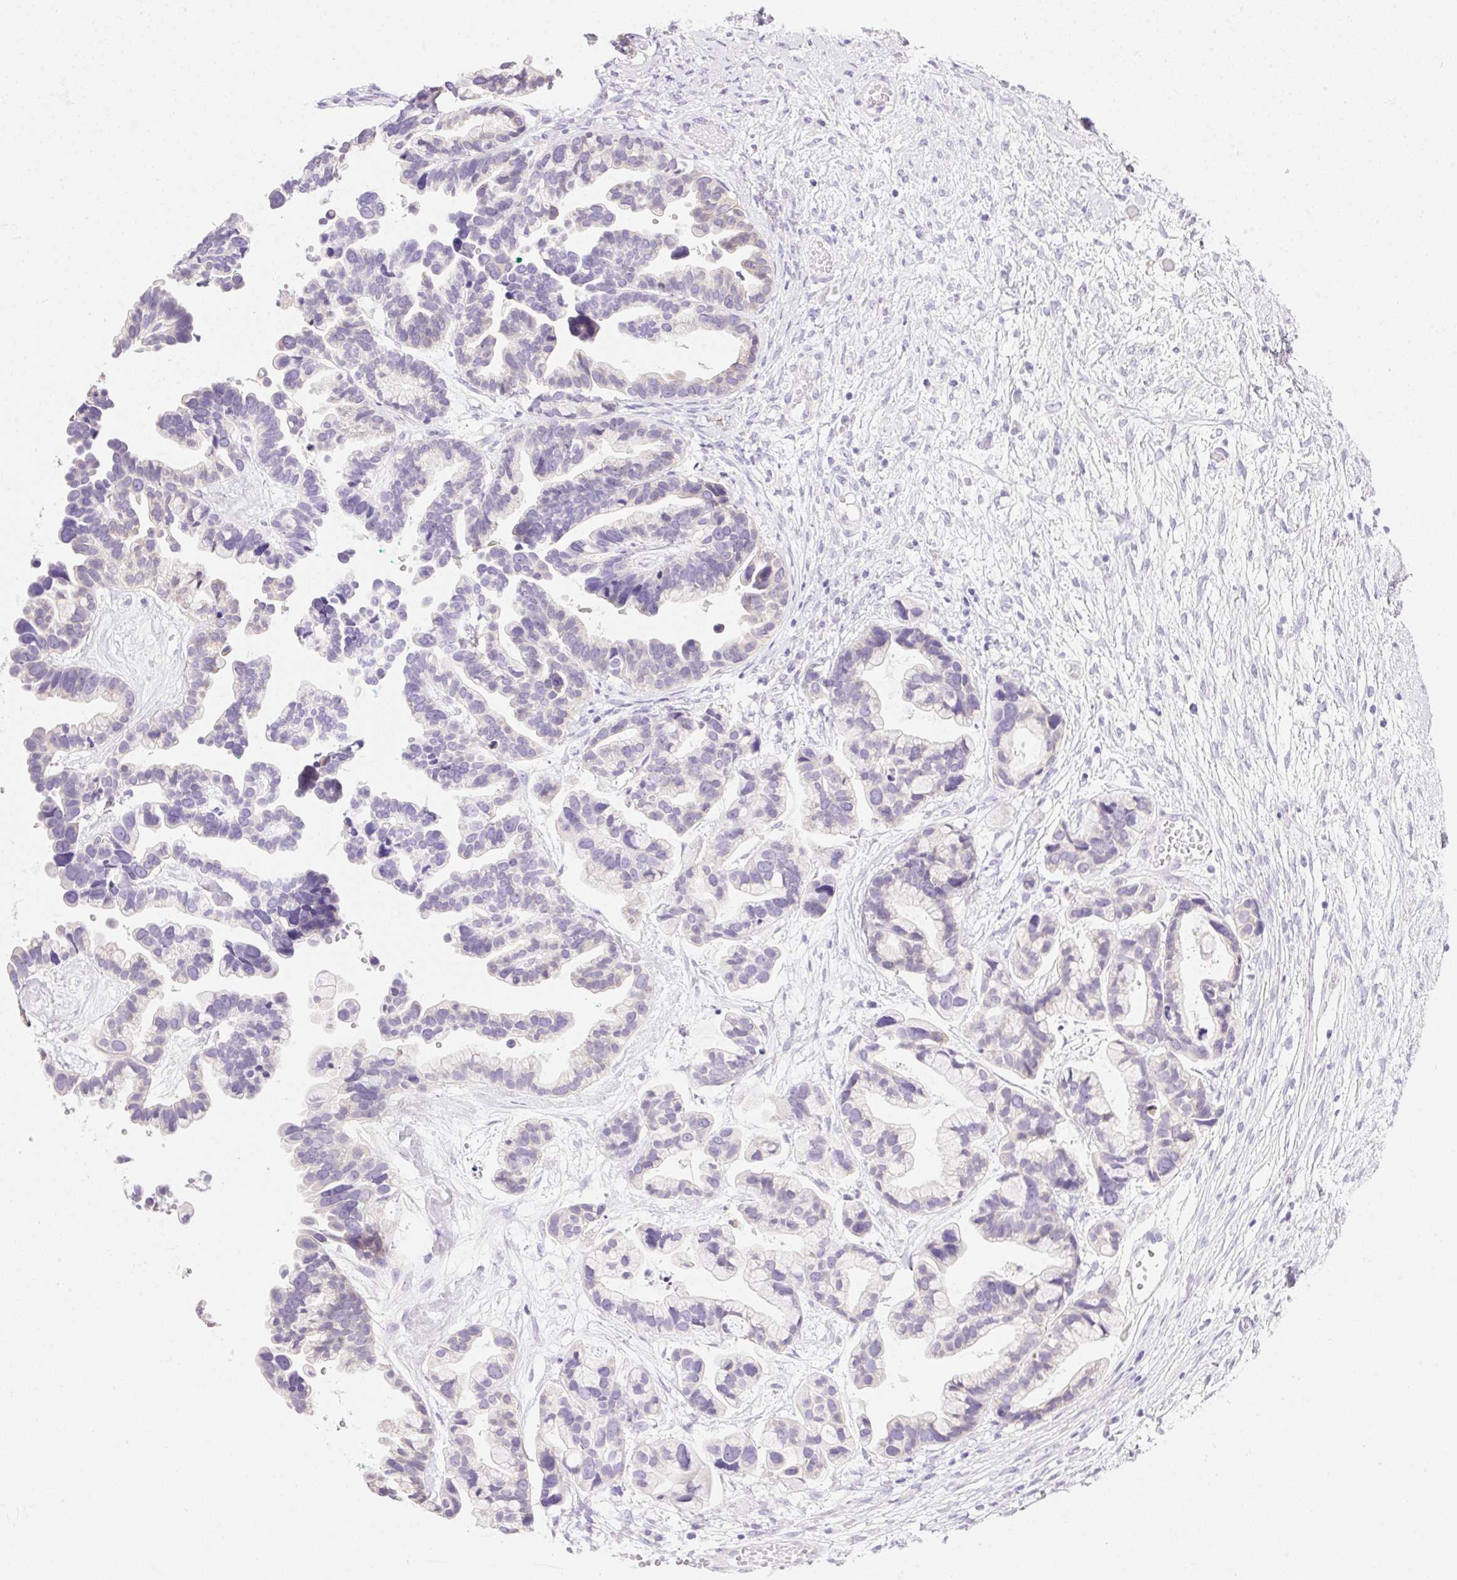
{"staining": {"intensity": "negative", "quantity": "none", "location": "none"}, "tissue": "ovarian cancer", "cell_type": "Tumor cells", "image_type": "cancer", "snomed": [{"axis": "morphology", "description": "Cystadenocarcinoma, serous, NOS"}, {"axis": "topography", "description": "Ovary"}], "caption": "Human ovarian cancer (serous cystadenocarcinoma) stained for a protein using IHC exhibits no positivity in tumor cells.", "gene": "DHCR24", "patient": {"sex": "female", "age": 56}}